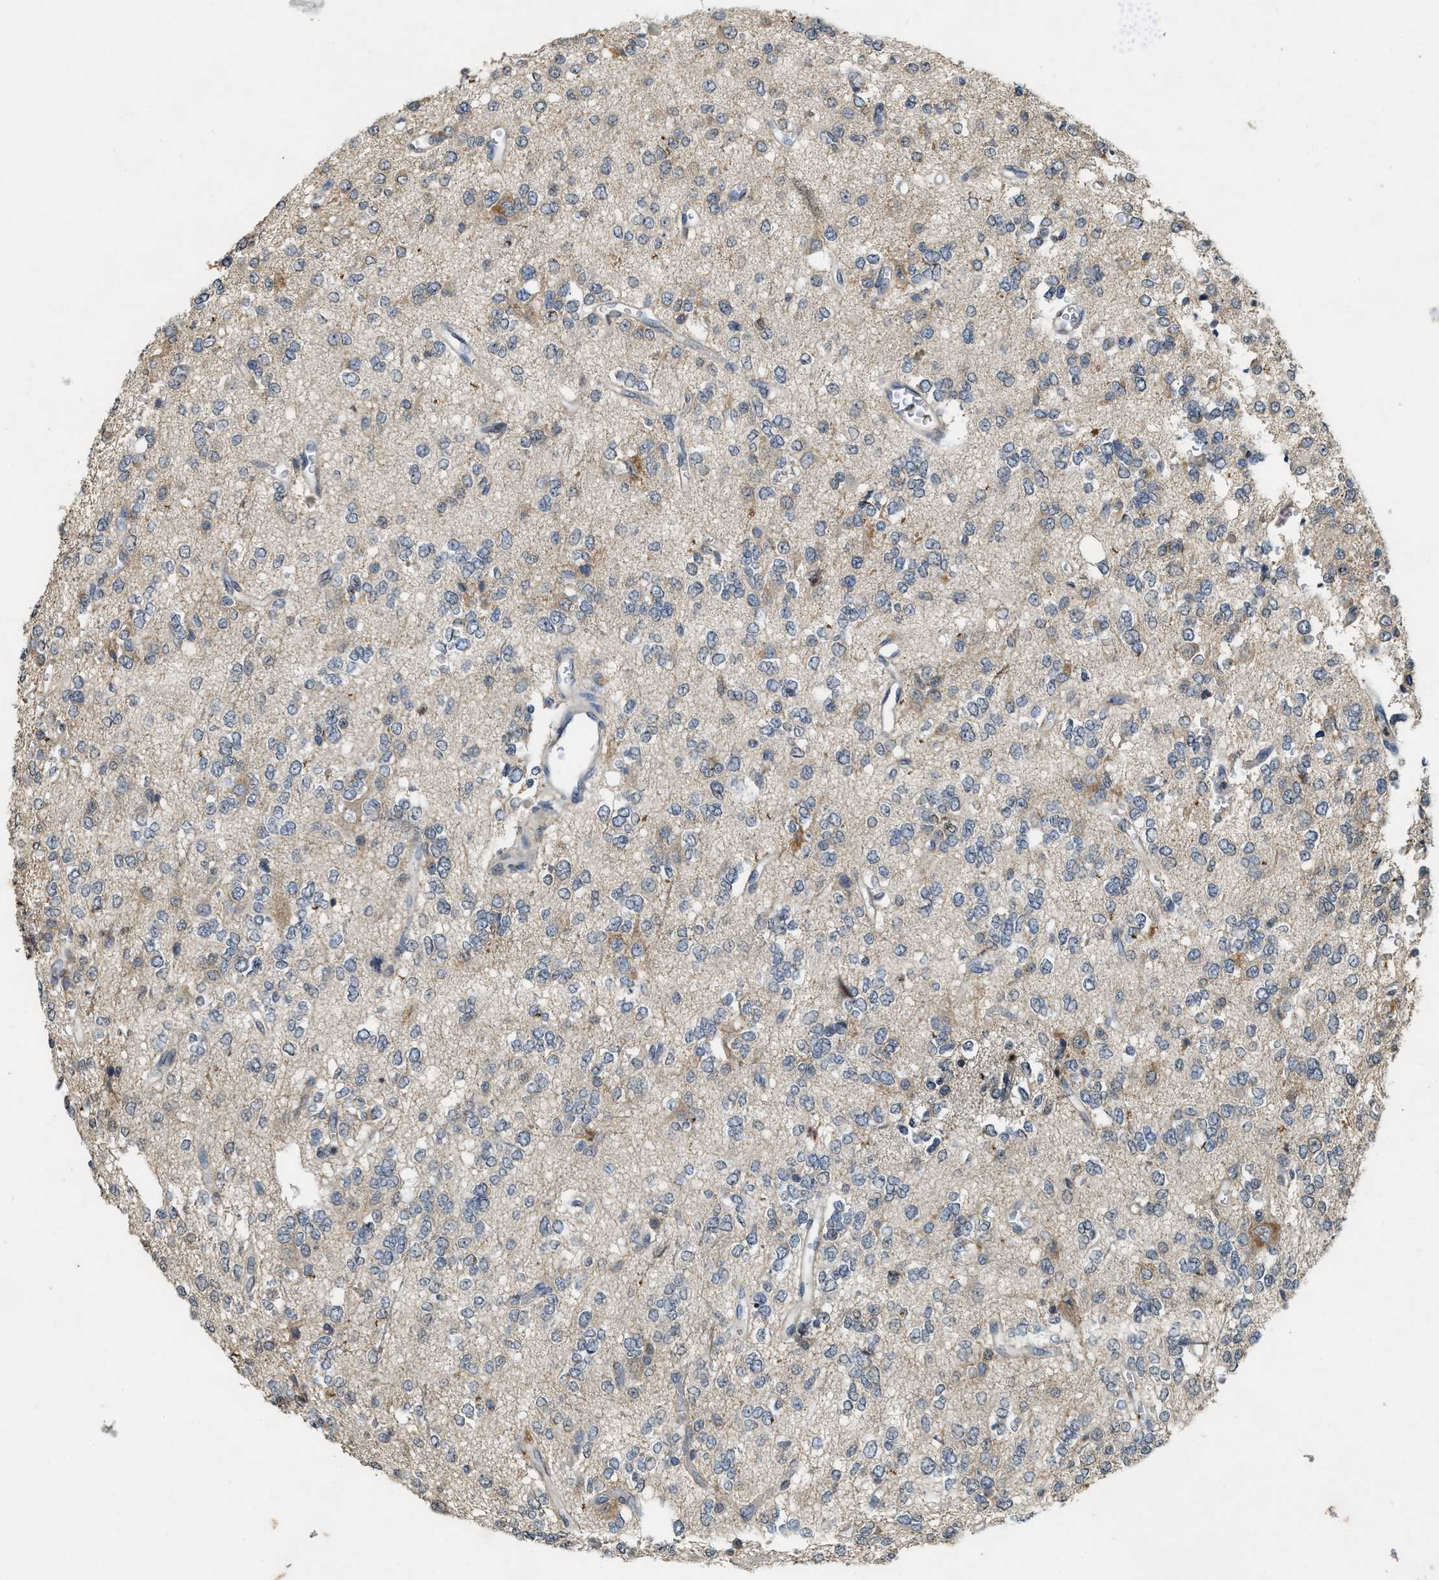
{"staining": {"intensity": "weak", "quantity": "<25%", "location": "cytoplasmic/membranous"}, "tissue": "glioma", "cell_type": "Tumor cells", "image_type": "cancer", "snomed": [{"axis": "morphology", "description": "Glioma, malignant, Low grade"}, {"axis": "topography", "description": "Brain"}], "caption": "This photomicrograph is of low-grade glioma (malignant) stained with immunohistochemistry (IHC) to label a protein in brown with the nuclei are counter-stained blue. There is no positivity in tumor cells.", "gene": "KIF21A", "patient": {"sex": "male", "age": 38}}